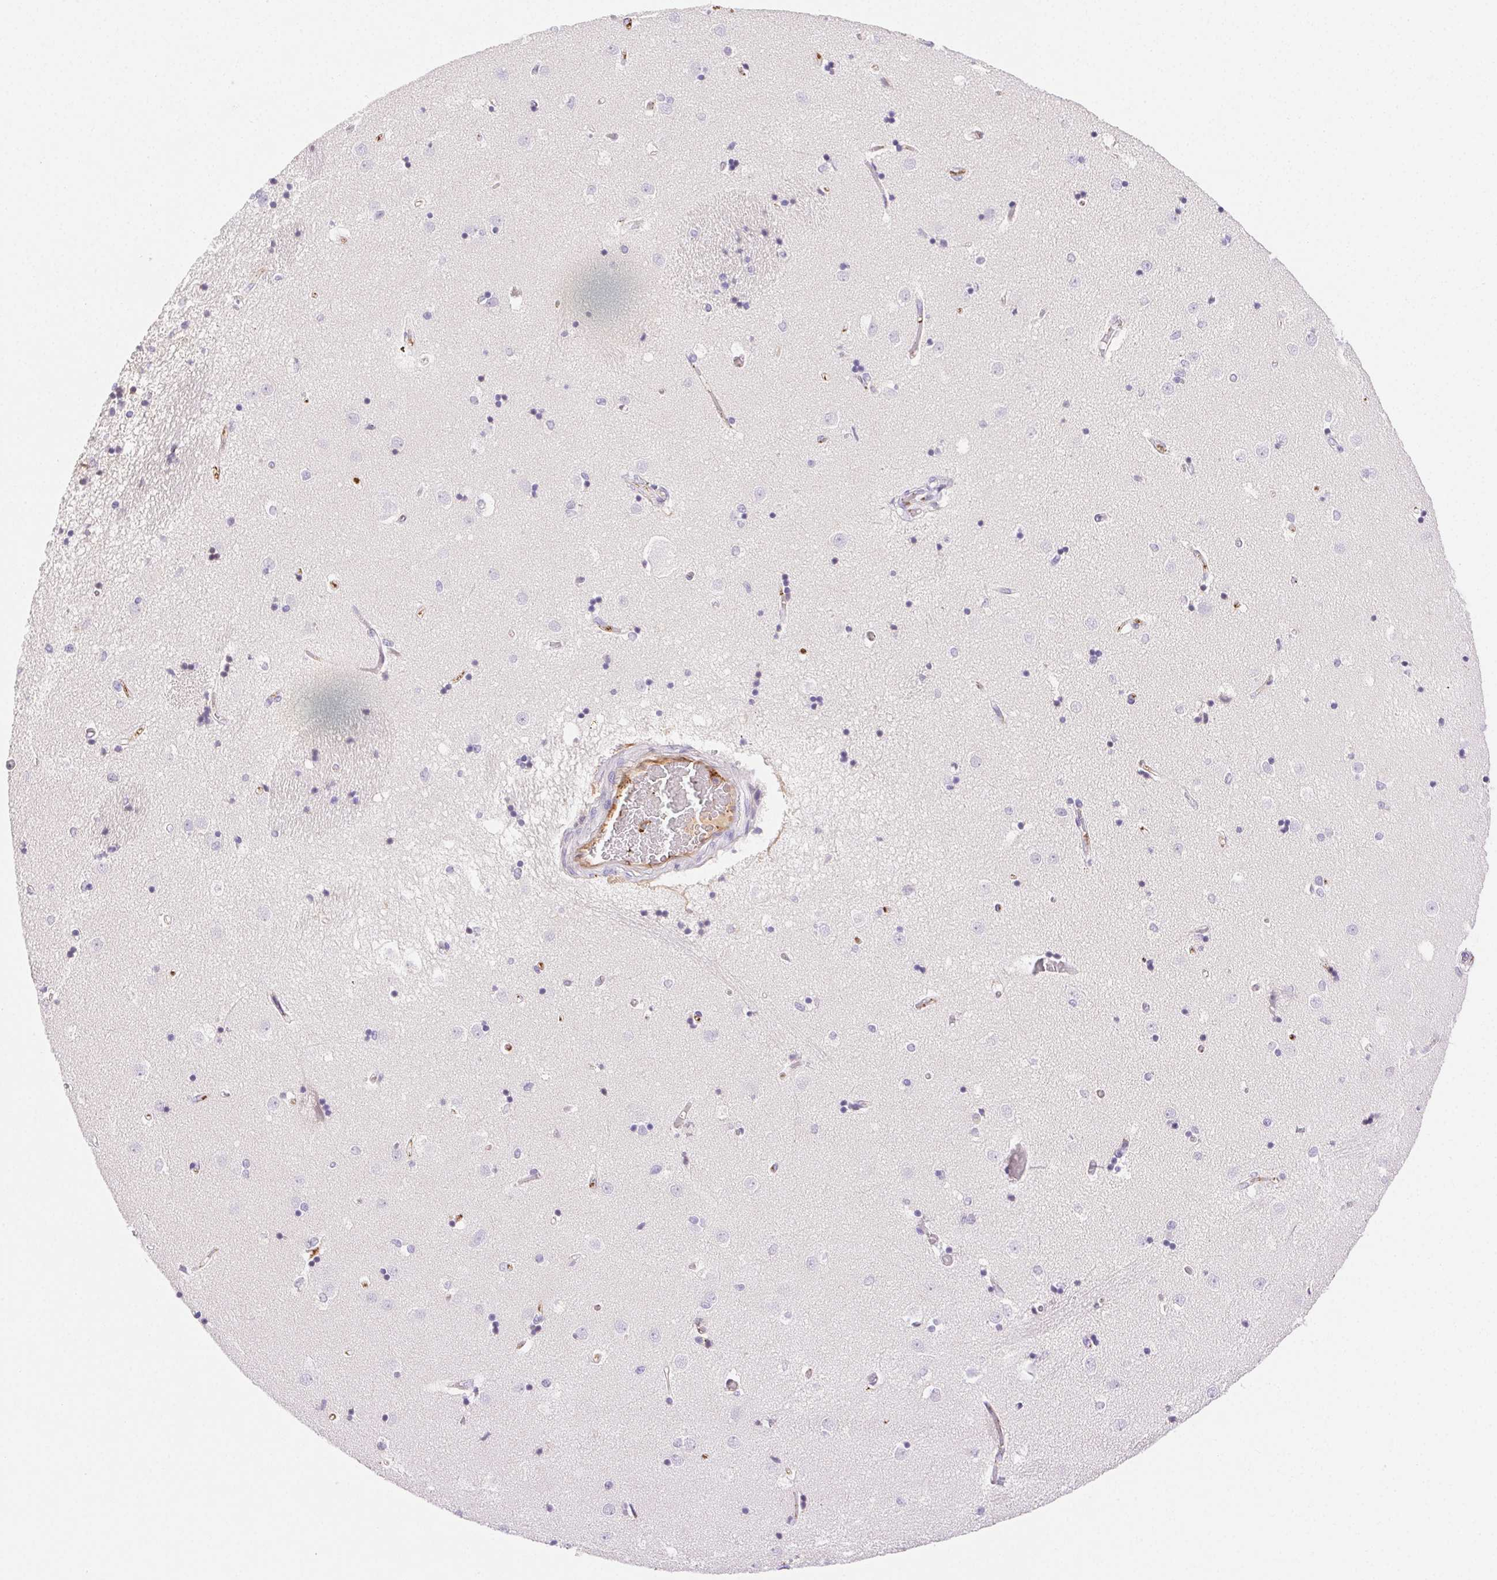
{"staining": {"intensity": "negative", "quantity": "none", "location": "none"}, "tissue": "caudate", "cell_type": "Glial cells", "image_type": "normal", "snomed": [{"axis": "morphology", "description": "Normal tissue, NOS"}, {"axis": "topography", "description": "Lateral ventricle wall"}], "caption": "Immunohistochemical staining of normal caudate displays no significant staining in glial cells.", "gene": "FGA", "patient": {"sex": "male", "age": 54}}